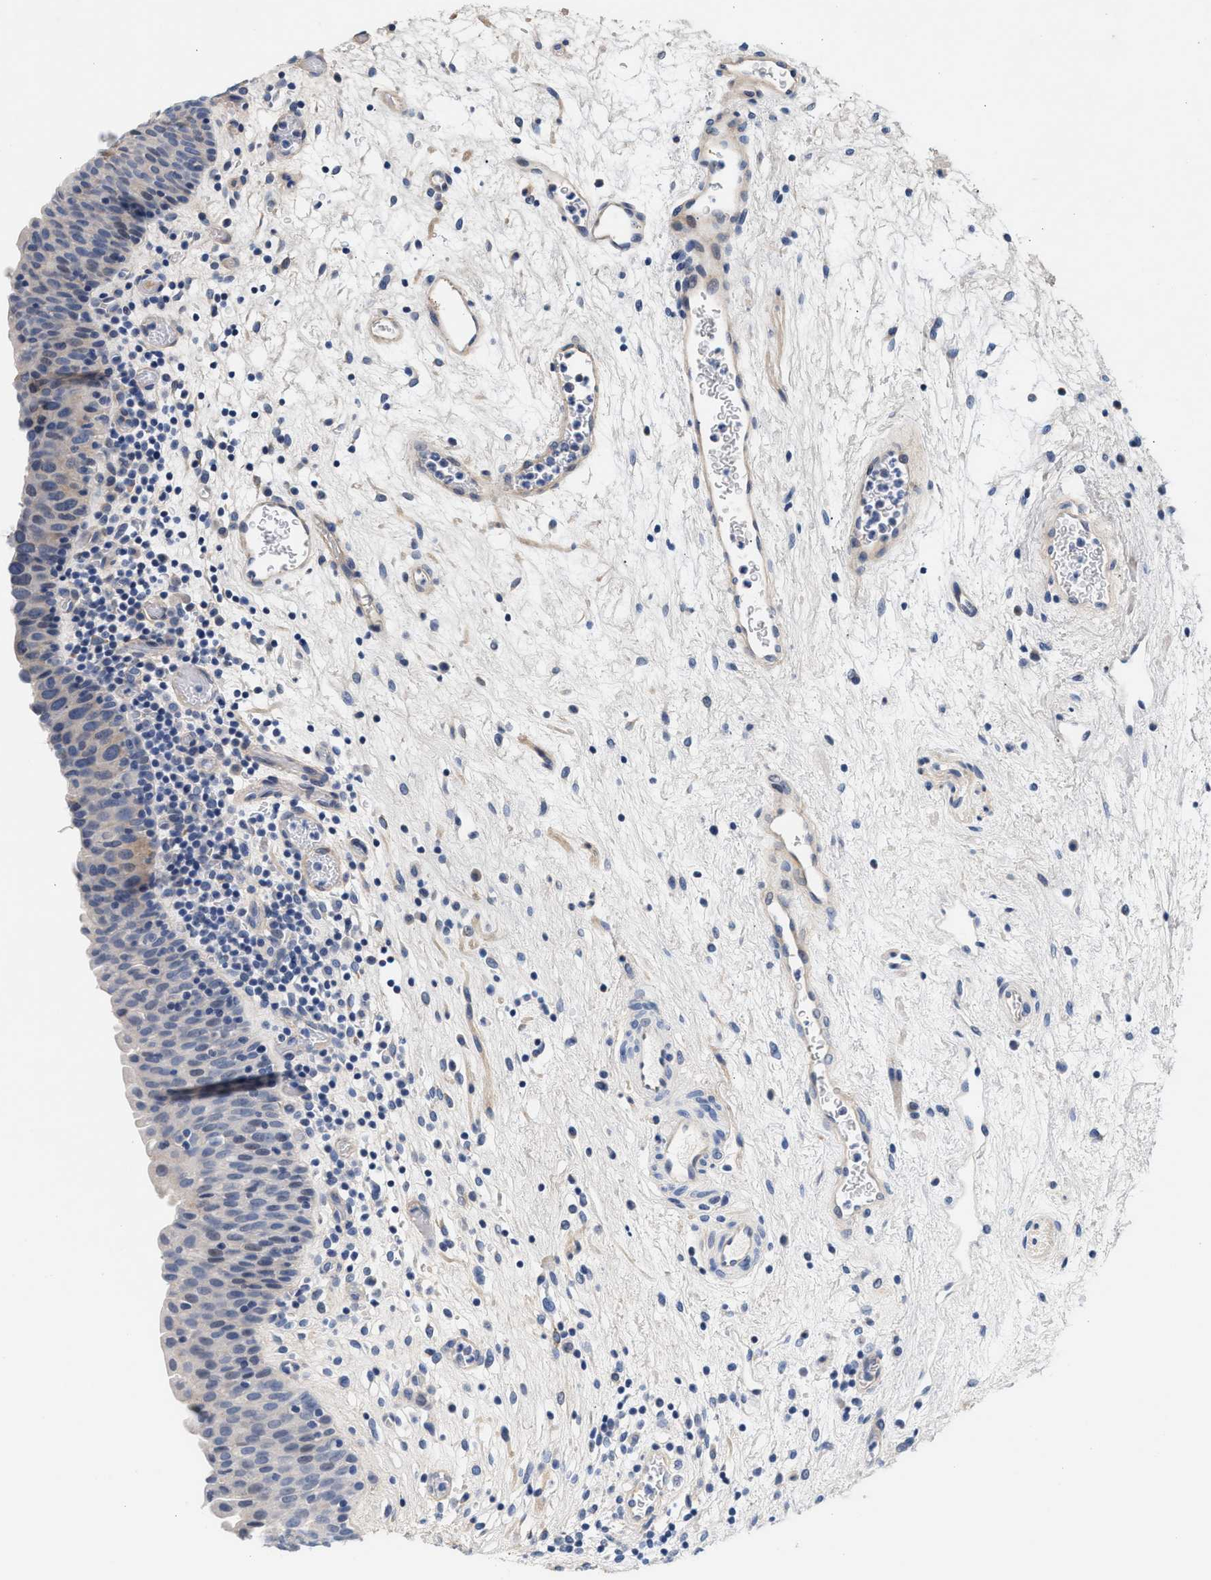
{"staining": {"intensity": "negative", "quantity": "none", "location": "none"}, "tissue": "urinary bladder", "cell_type": "Urothelial cells", "image_type": "normal", "snomed": [{"axis": "morphology", "description": "Normal tissue, NOS"}, {"axis": "topography", "description": "Urinary bladder"}], "caption": "High magnification brightfield microscopy of benign urinary bladder stained with DAB (brown) and counterstained with hematoxylin (blue): urothelial cells show no significant positivity.", "gene": "ACTL7B", "patient": {"sex": "male", "age": 37}}